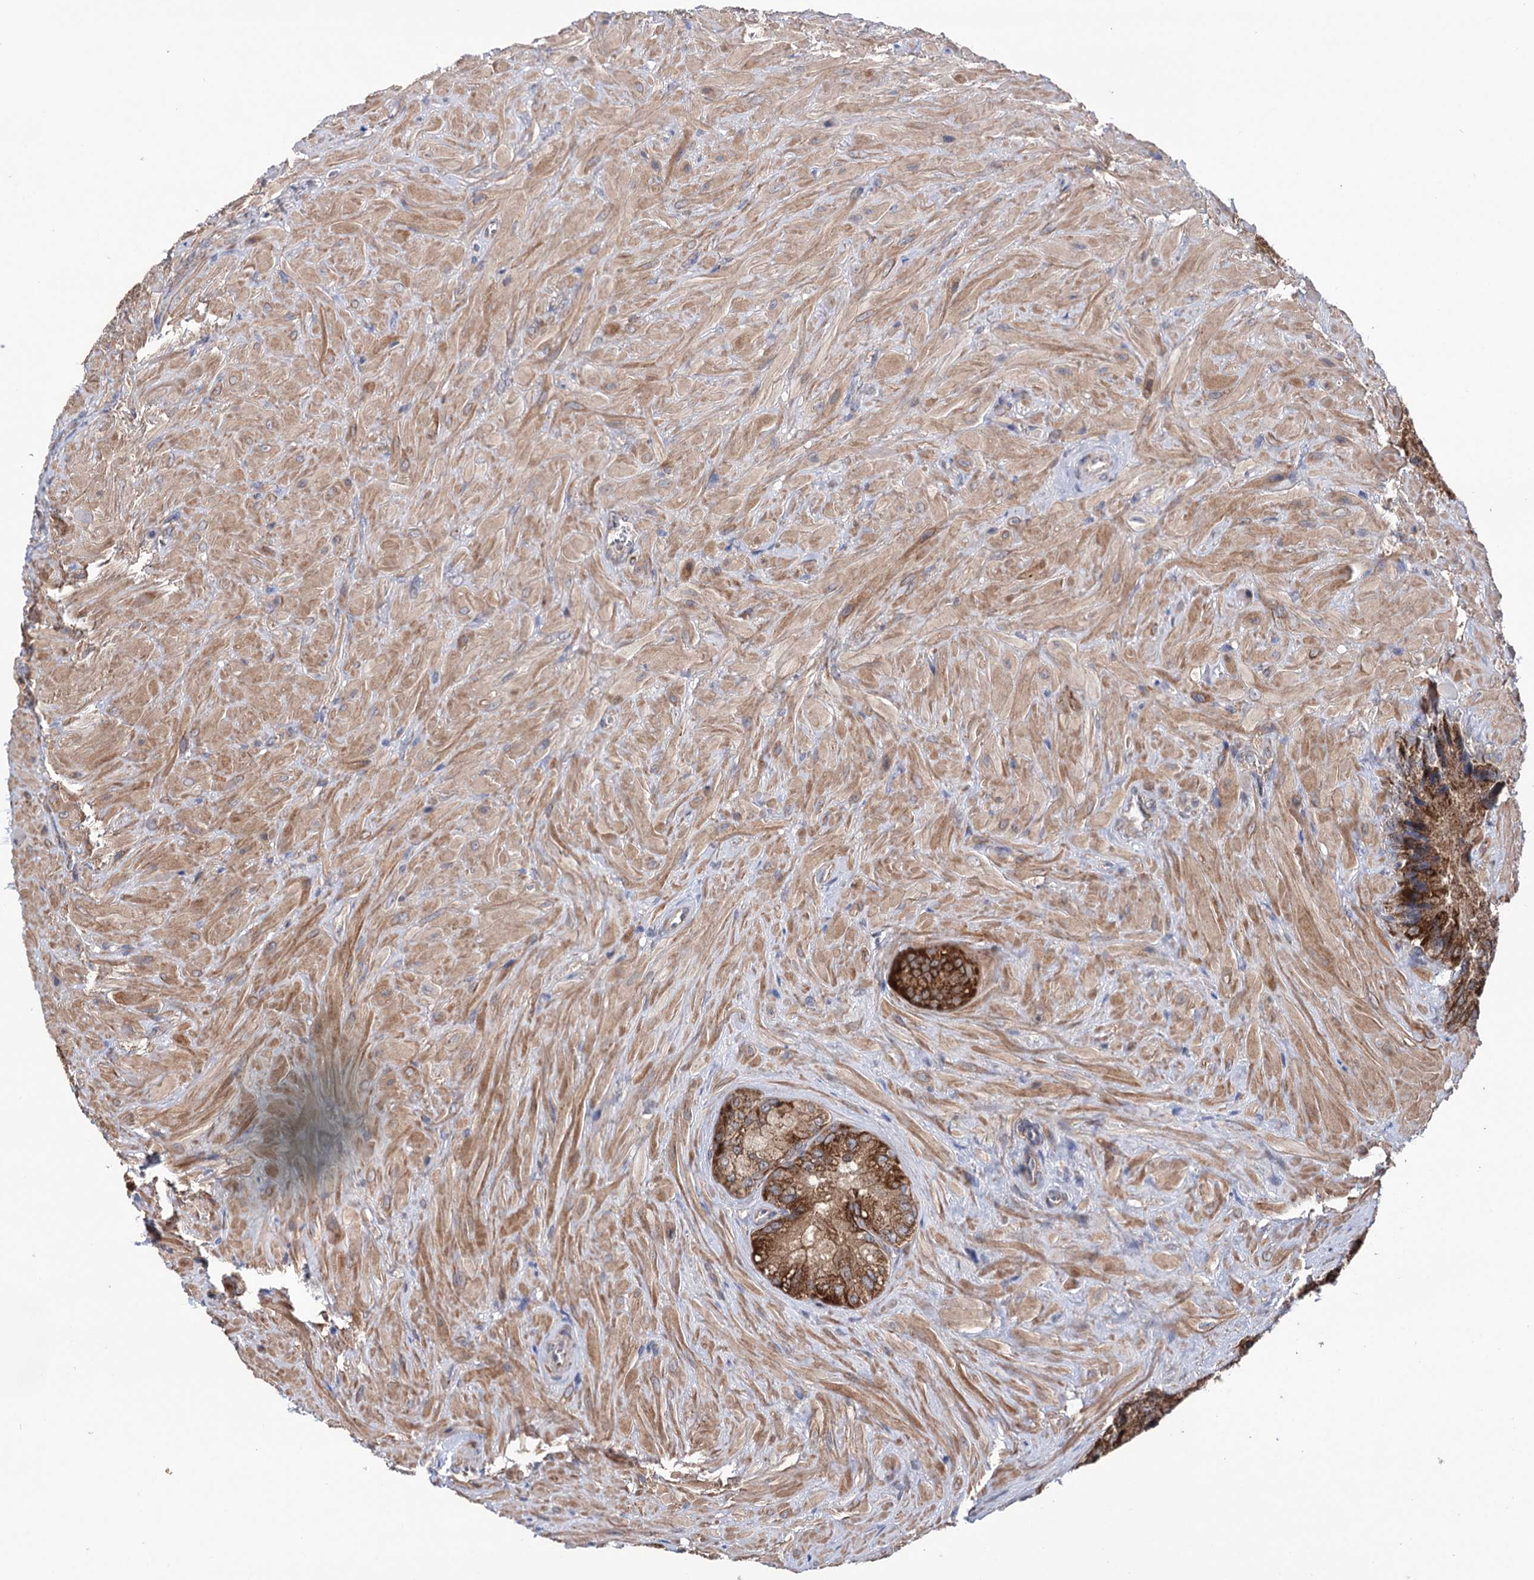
{"staining": {"intensity": "strong", "quantity": ">75%", "location": "cytoplasmic/membranous"}, "tissue": "seminal vesicle", "cell_type": "Glandular cells", "image_type": "normal", "snomed": [{"axis": "morphology", "description": "Normal tissue, NOS"}, {"axis": "topography", "description": "Seminal veicle"}], "caption": "Immunohistochemistry of benign human seminal vesicle displays high levels of strong cytoplasmic/membranous staining in approximately >75% of glandular cells.", "gene": "SUCLA2", "patient": {"sex": "male", "age": 62}}